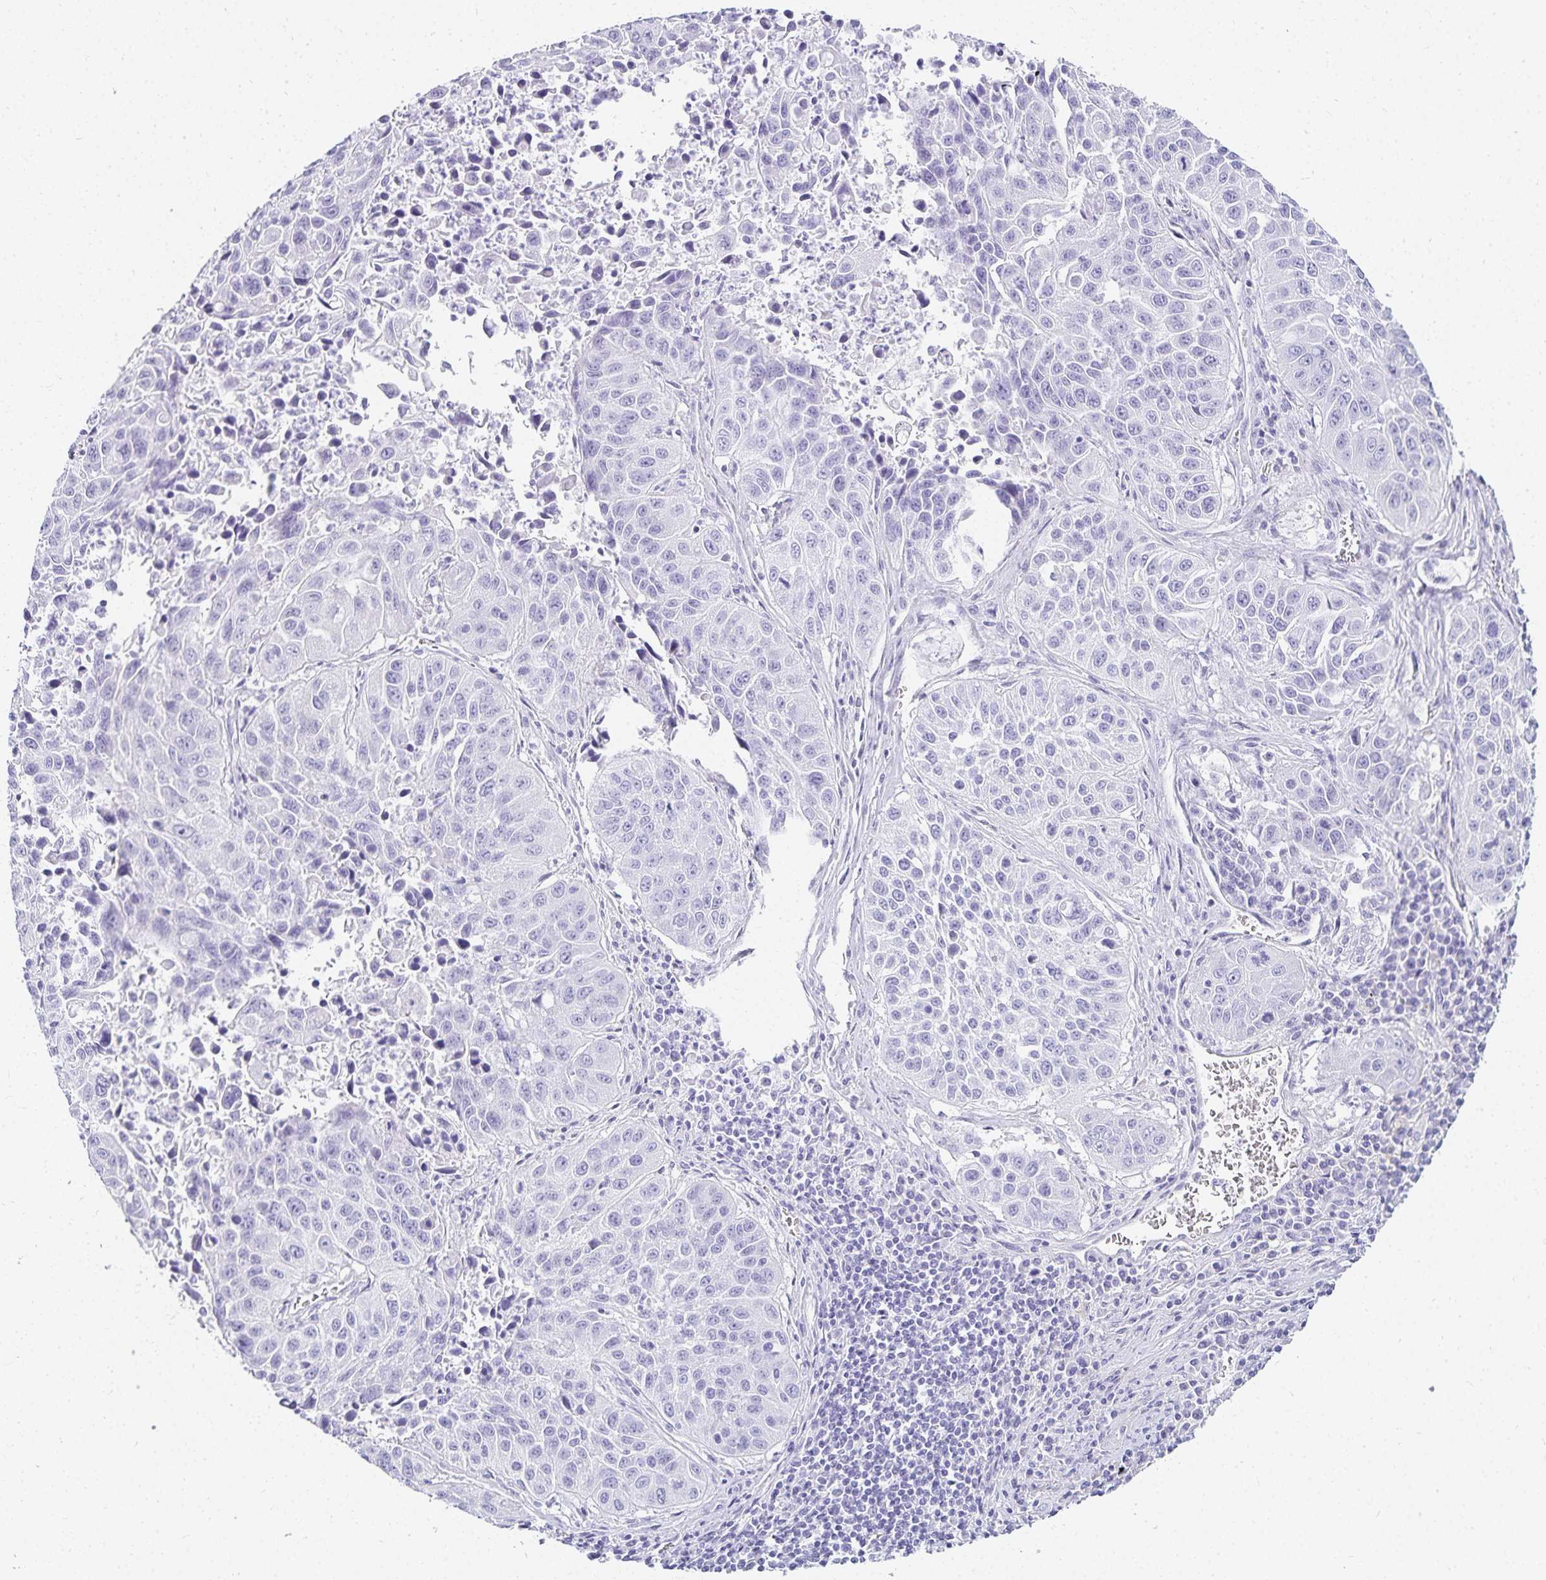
{"staining": {"intensity": "negative", "quantity": "none", "location": "none"}, "tissue": "lung cancer", "cell_type": "Tumor cells", "image_type": "cancer", "snomed": [{"axis": "morphology", "description": "Squamous cell carcinoma, NOS"}, {"axis": "topography", "description": "Lung"}], "caption": "Tumor cells show no significant expression in squamous cell carcinoma (lung).", "gene": "GP2", "patient": {"sex": "female", "age": 61}}